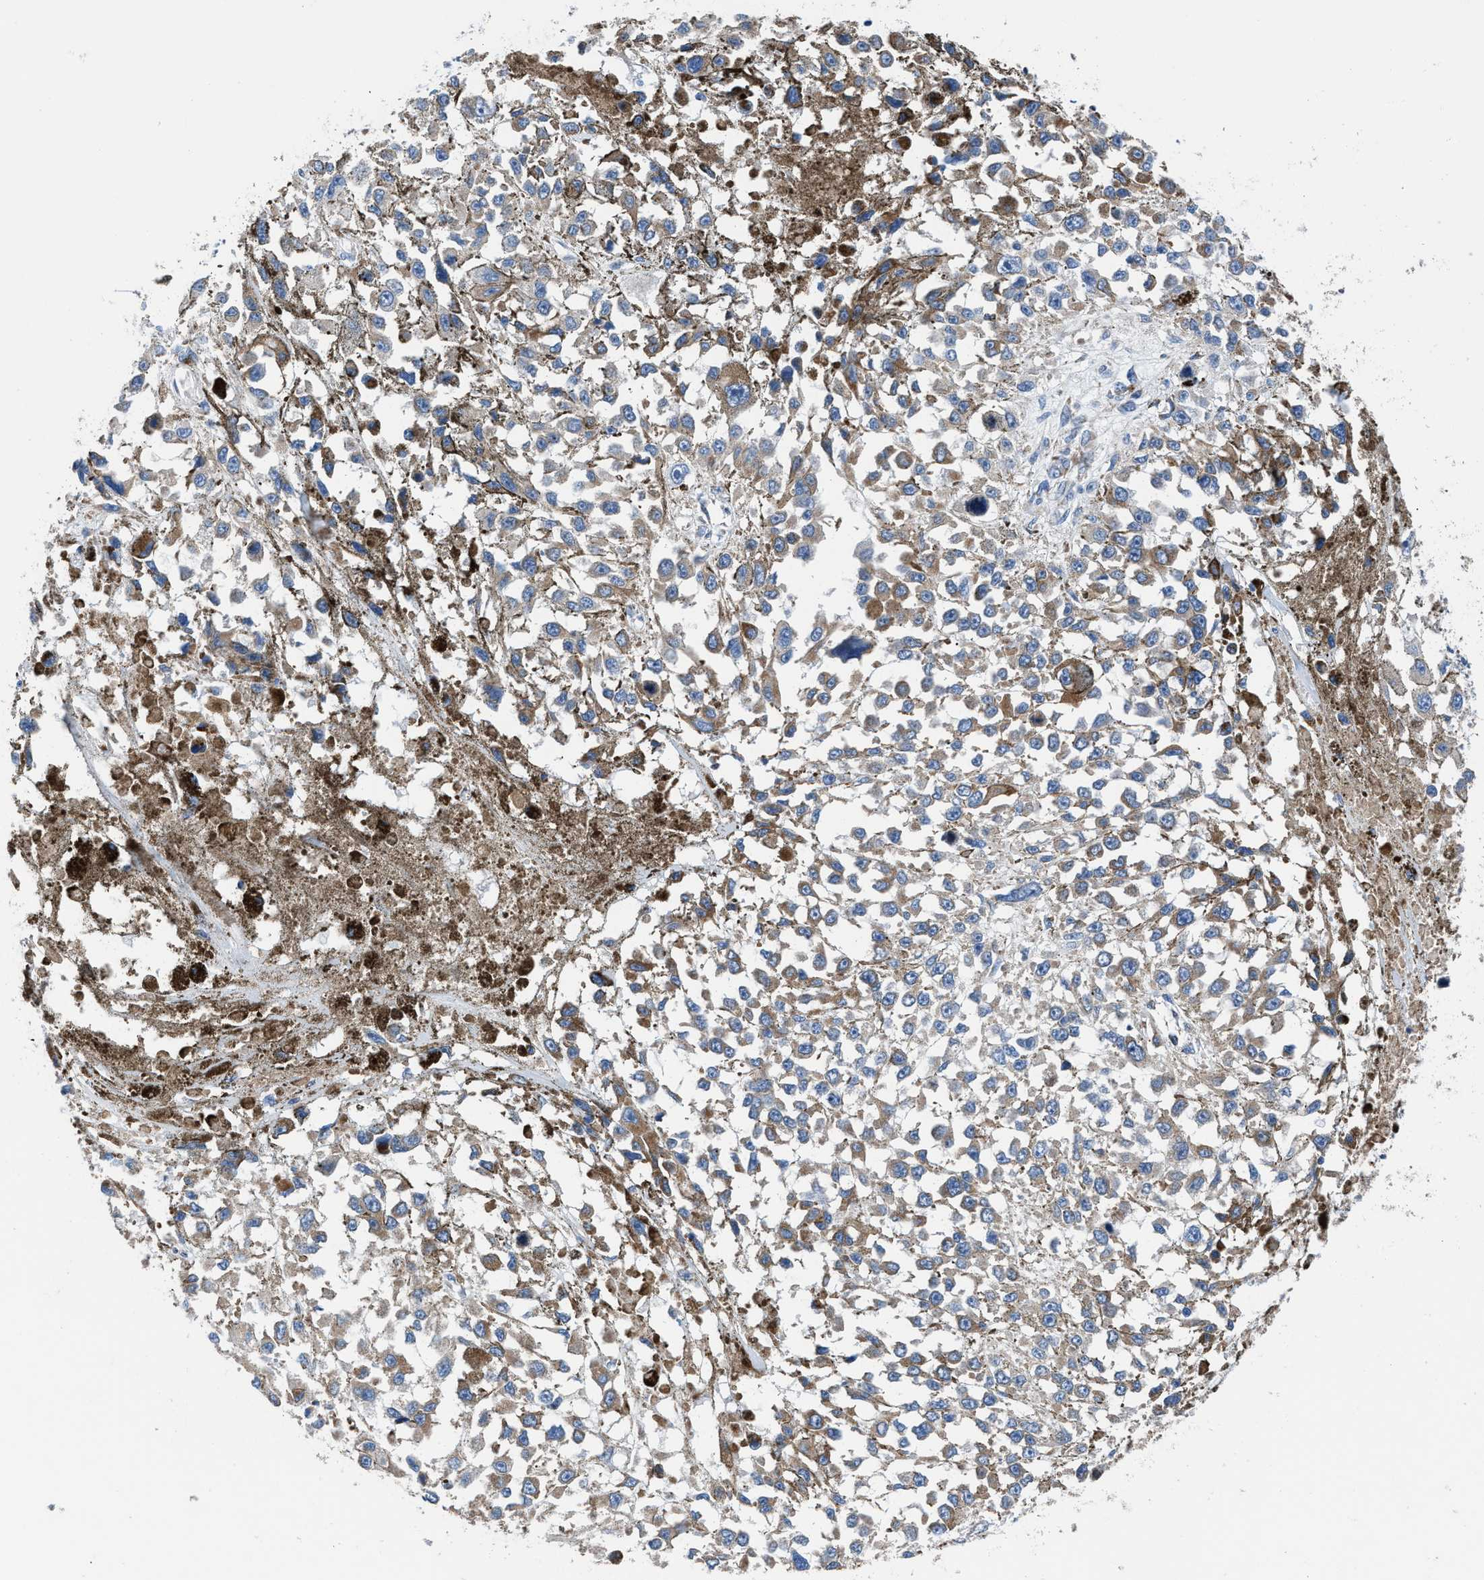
{"staining": {"intensity": "weak", "quantity": "25%-75%", "location": "cytoplasmic/membranous"}, "tissue": "melanoma", "cell_type": "Tumor cells", "image_type": "cancer", "snomed": [{"axis": "morphology", "description": "Malignant melanoma, Metastatic site"}, {"axis": "topography", "description": "Lymph node"}], "caption": "Human melanoma stained with a protein marker displays weak staining in tumor cells.", "gene": "LMO2", "patient": {"sex": "male", "age": 59}}